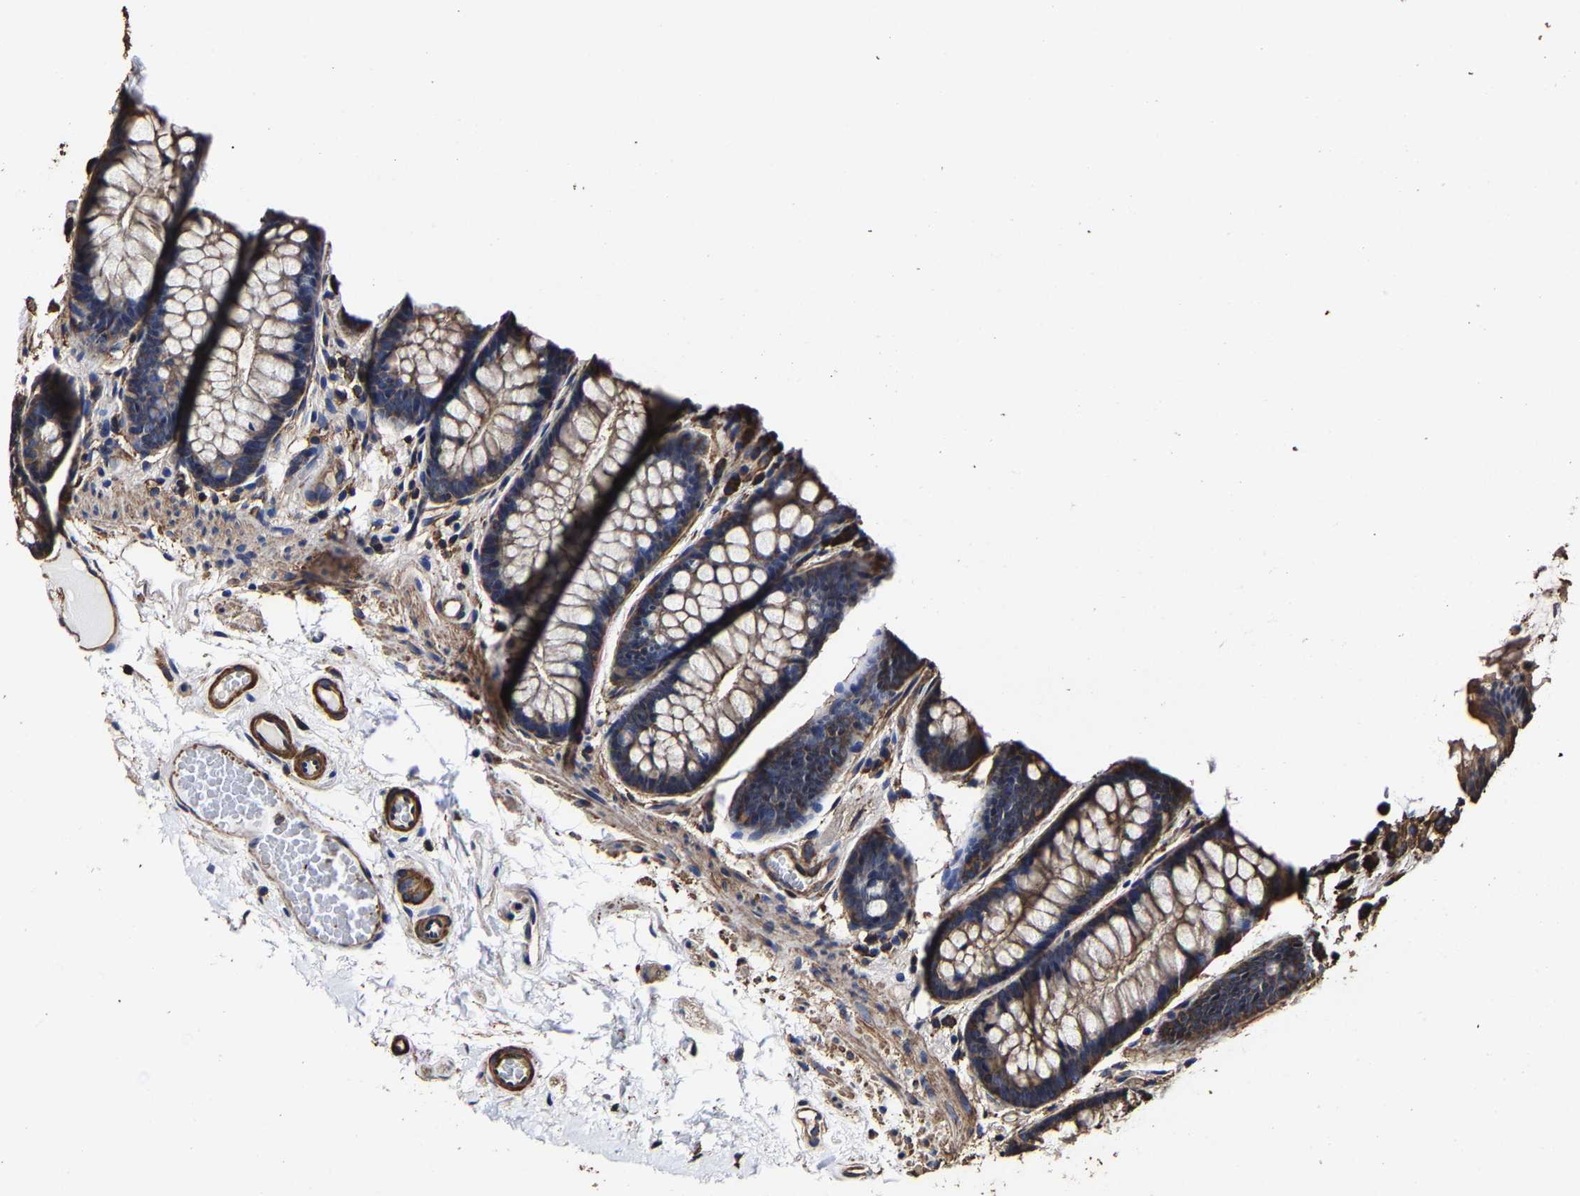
{"staining": {"intensity": "strong", "quantity": "25%-75%", "location": "cytoplasmic/membranous"}, "tissue": "colon", "cell_type": "Endothelial cells", "image_type": "normal", "snomed": [{"axis": "morphology", "description": "Normal tissue, NOS"}, {"axis": "topography", "description": "Colon"}], "caption": "A brown stain labels strong cytoplasmic/membranous expression of a protein in endothelial cells of normal colon.", "gene": "SSH3", "patient": {"sex": "female", "age": 56}}